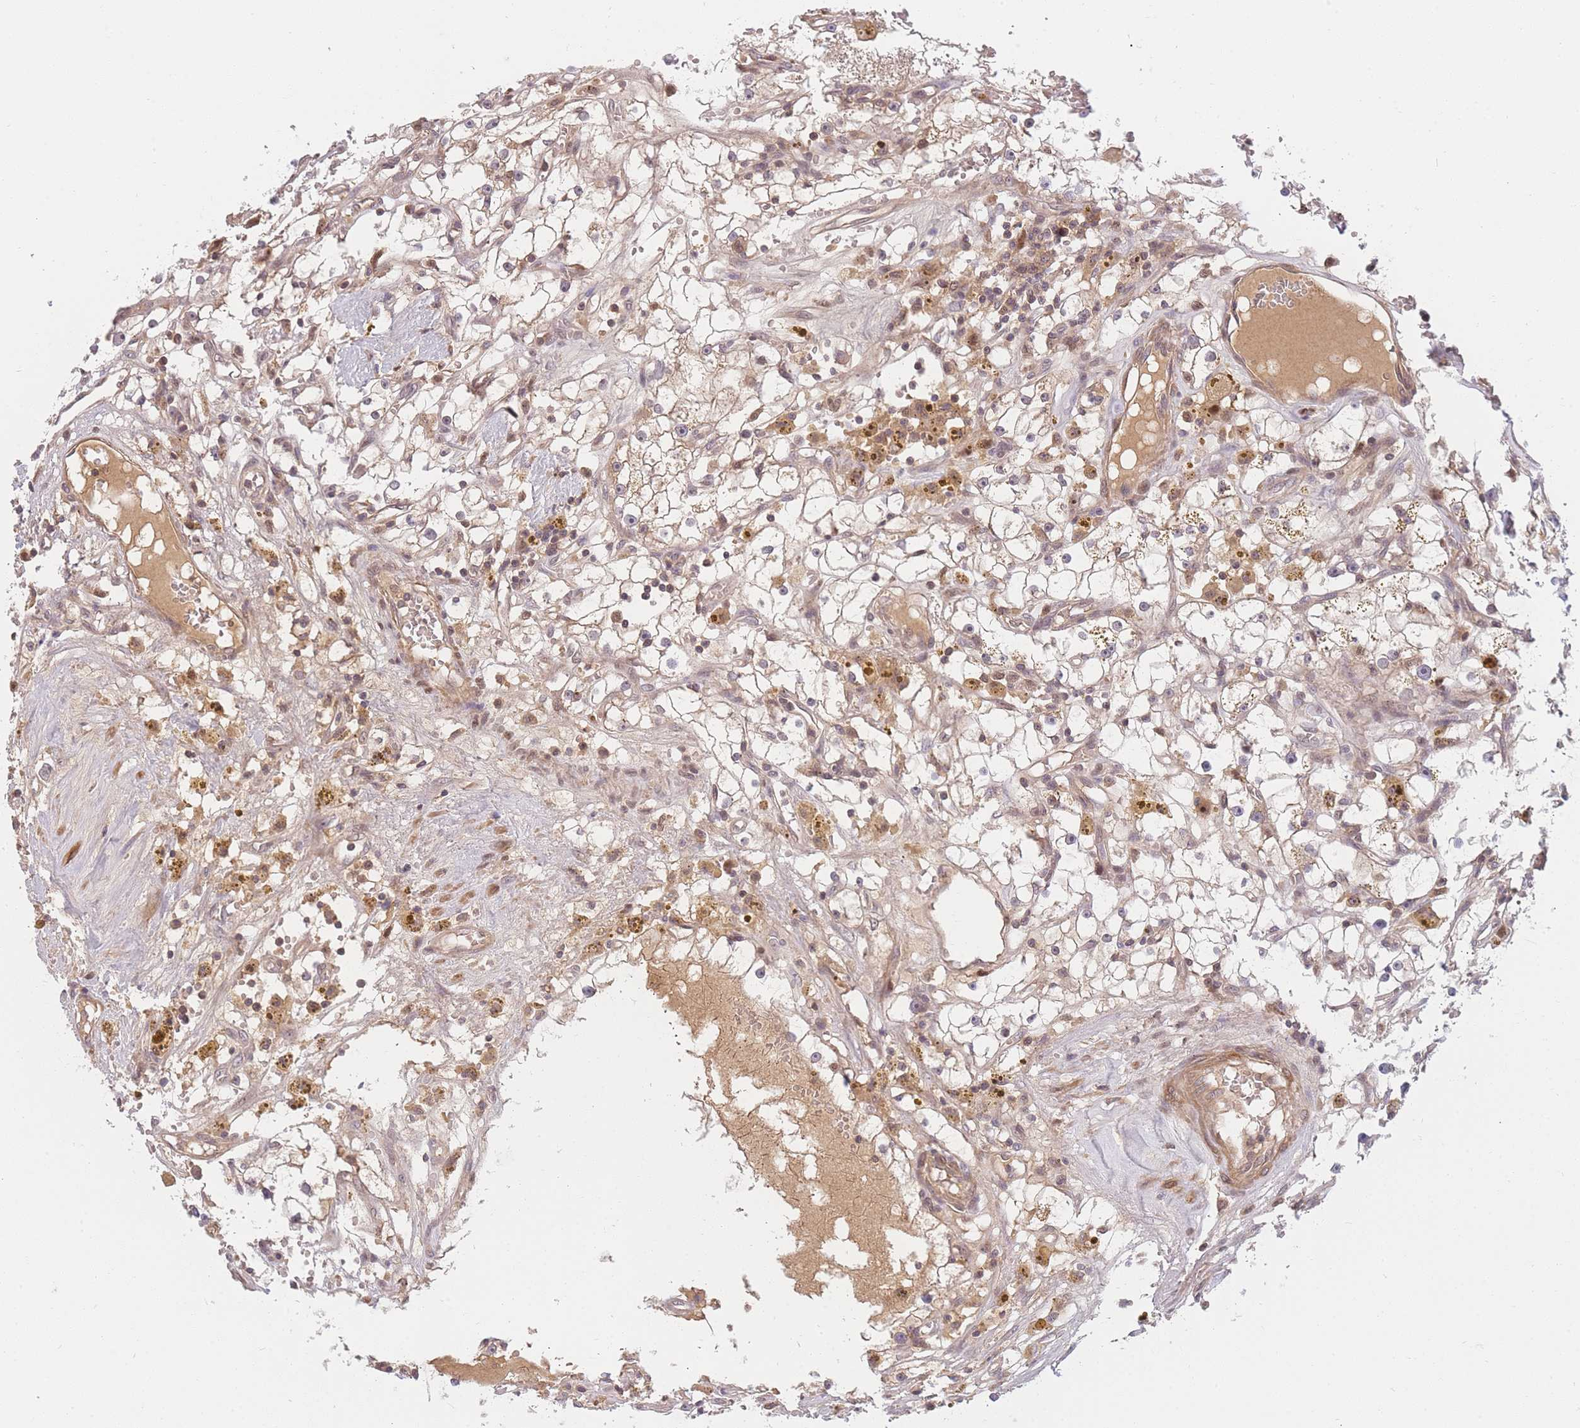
{"staining": {"intensity": "weak", "quantity": "25%-75%", "location": "cytoplasmic/membranous"}, "tissue": "renal cancer", "cell_type": "Tumor cells", "image_type": "cancer", "snomed": [{"axis": "morphology", "description": "Adenocarcinoma, NOS"}, {"axis": "topography", "description": "Kidney"}], "caption": "Immunohistochemistry photomicrograph of human renal cancer stained for a protein (brown), which shows low levels of weak cytoplasmic/membranous expression in approximately 25%-75% of tumor cells.", "gene": "FAM153A", "patient": {"sex": "male", "age": 56}}